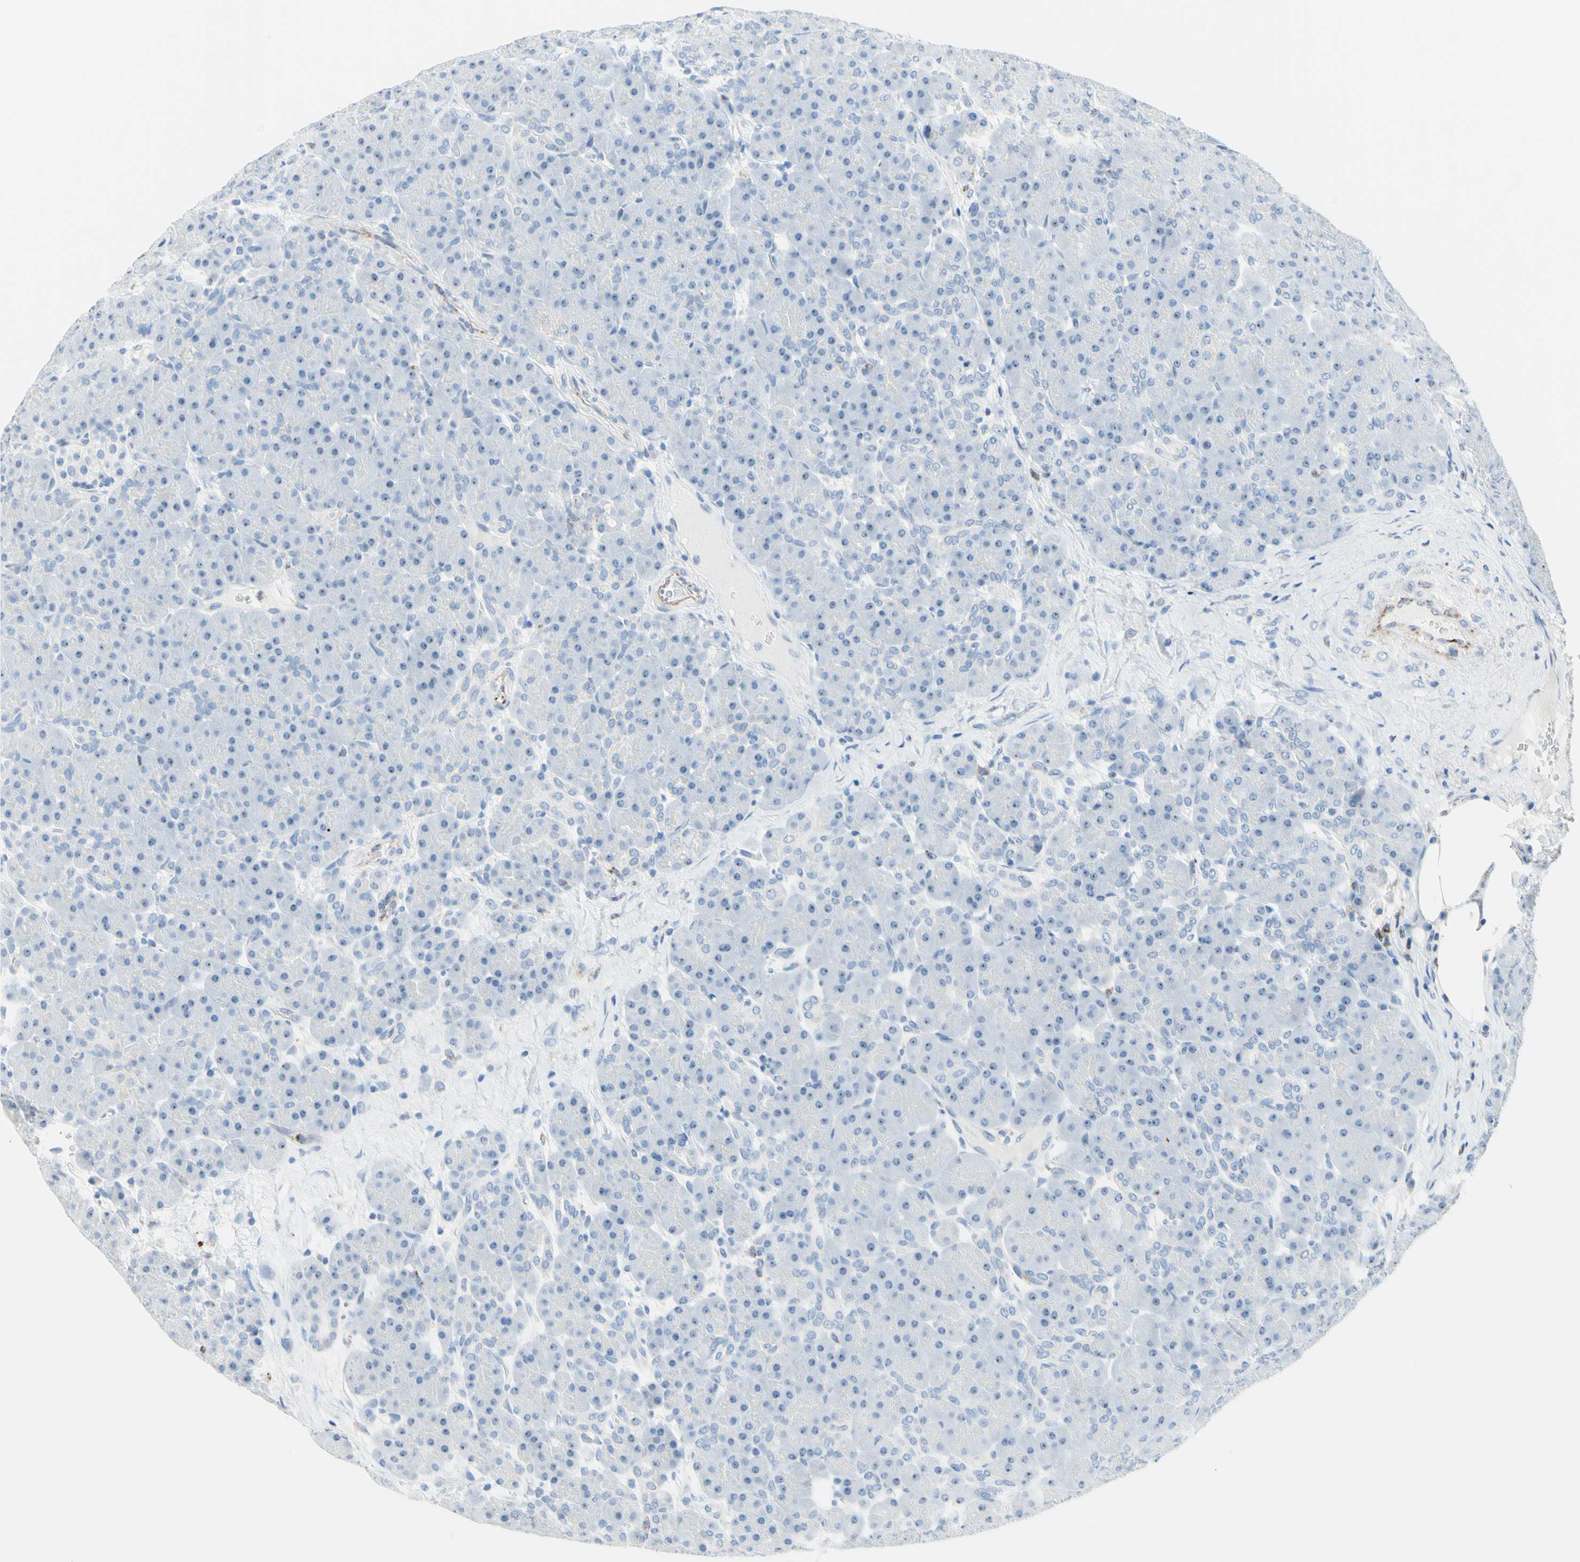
{"staining": {"intensity": "weak", "quantity": "25%-75%", "location": "nuclear"}, "tissue": "pancreas", "cell_type": "Exocrine glandular cells", "image_type": "normal", "snomed": [{"axis": "morphology", "description": "Normal tissue, NOS"}, {"axis": "topography", "description": "Pancreas"}], "caption": "Immunohistochemistry (DAB) staining of benign pancreas demonstrates weak nuclear protein staining in approximately 25%-75% of exocrine glandular cells.", "gene": "CYSLTR1", "patient": {"sex": "male", "age": 66}}